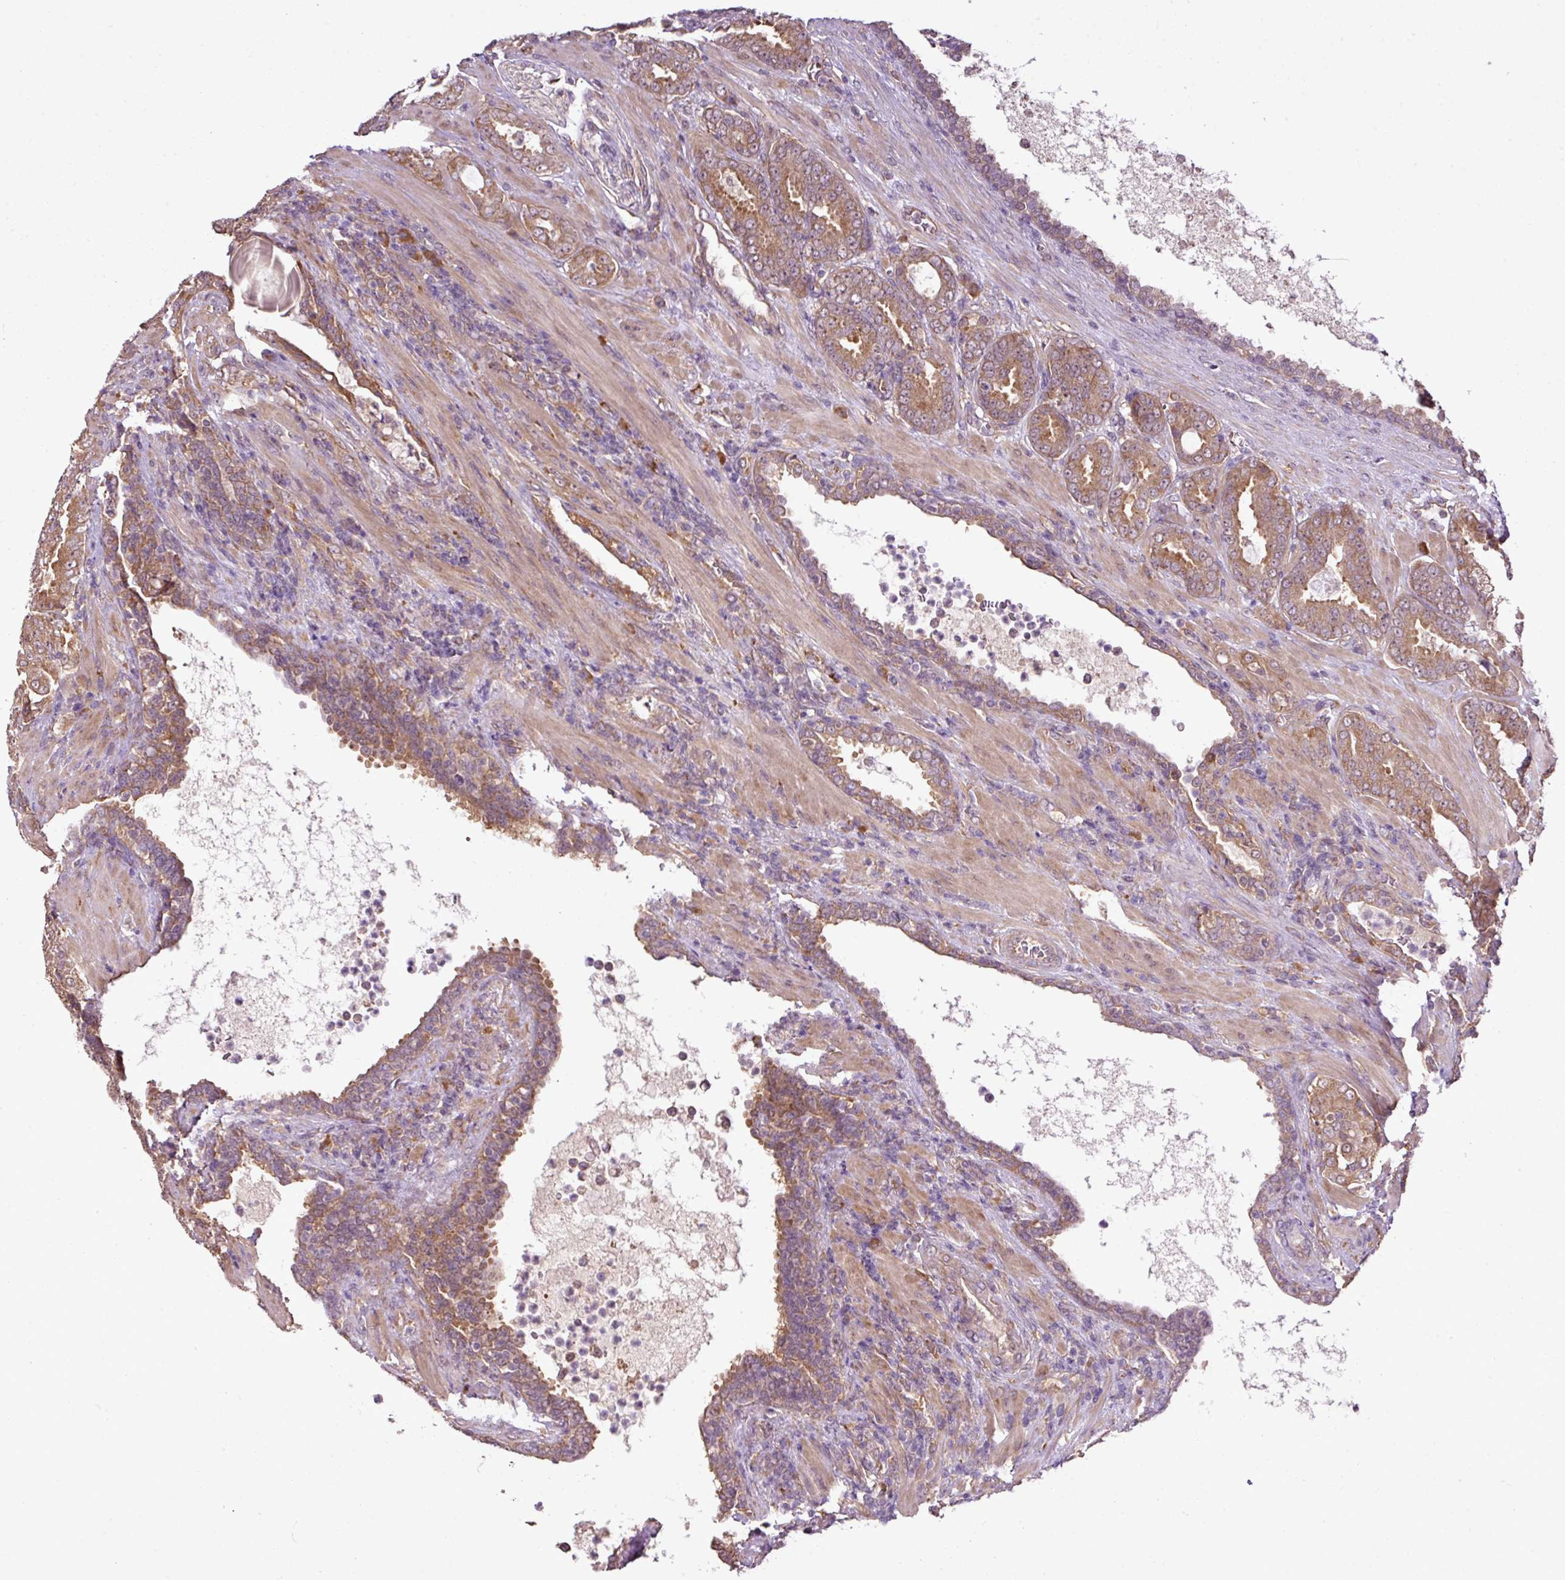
{"staining": {"intensity": "moderate", "quantity": ">75%", "location": "cytoplasmic/membranous"}, "tissue": "prostate cancer", "cell_type": "Tumor cells", "image_type": "cancer", "snomed": [{"axis": "morphology", "description": "Adenocarcinoma, High grade"}, {"axis": "topography", "description": "Prostate"}], "caption": "Human high-grade adenocarcinoma (prostate) stained with a protein marker demonstrates moderate staining in tumor cells.", "gene": "DNAAF4", "patient": {"sex": "male", "age": 68}}